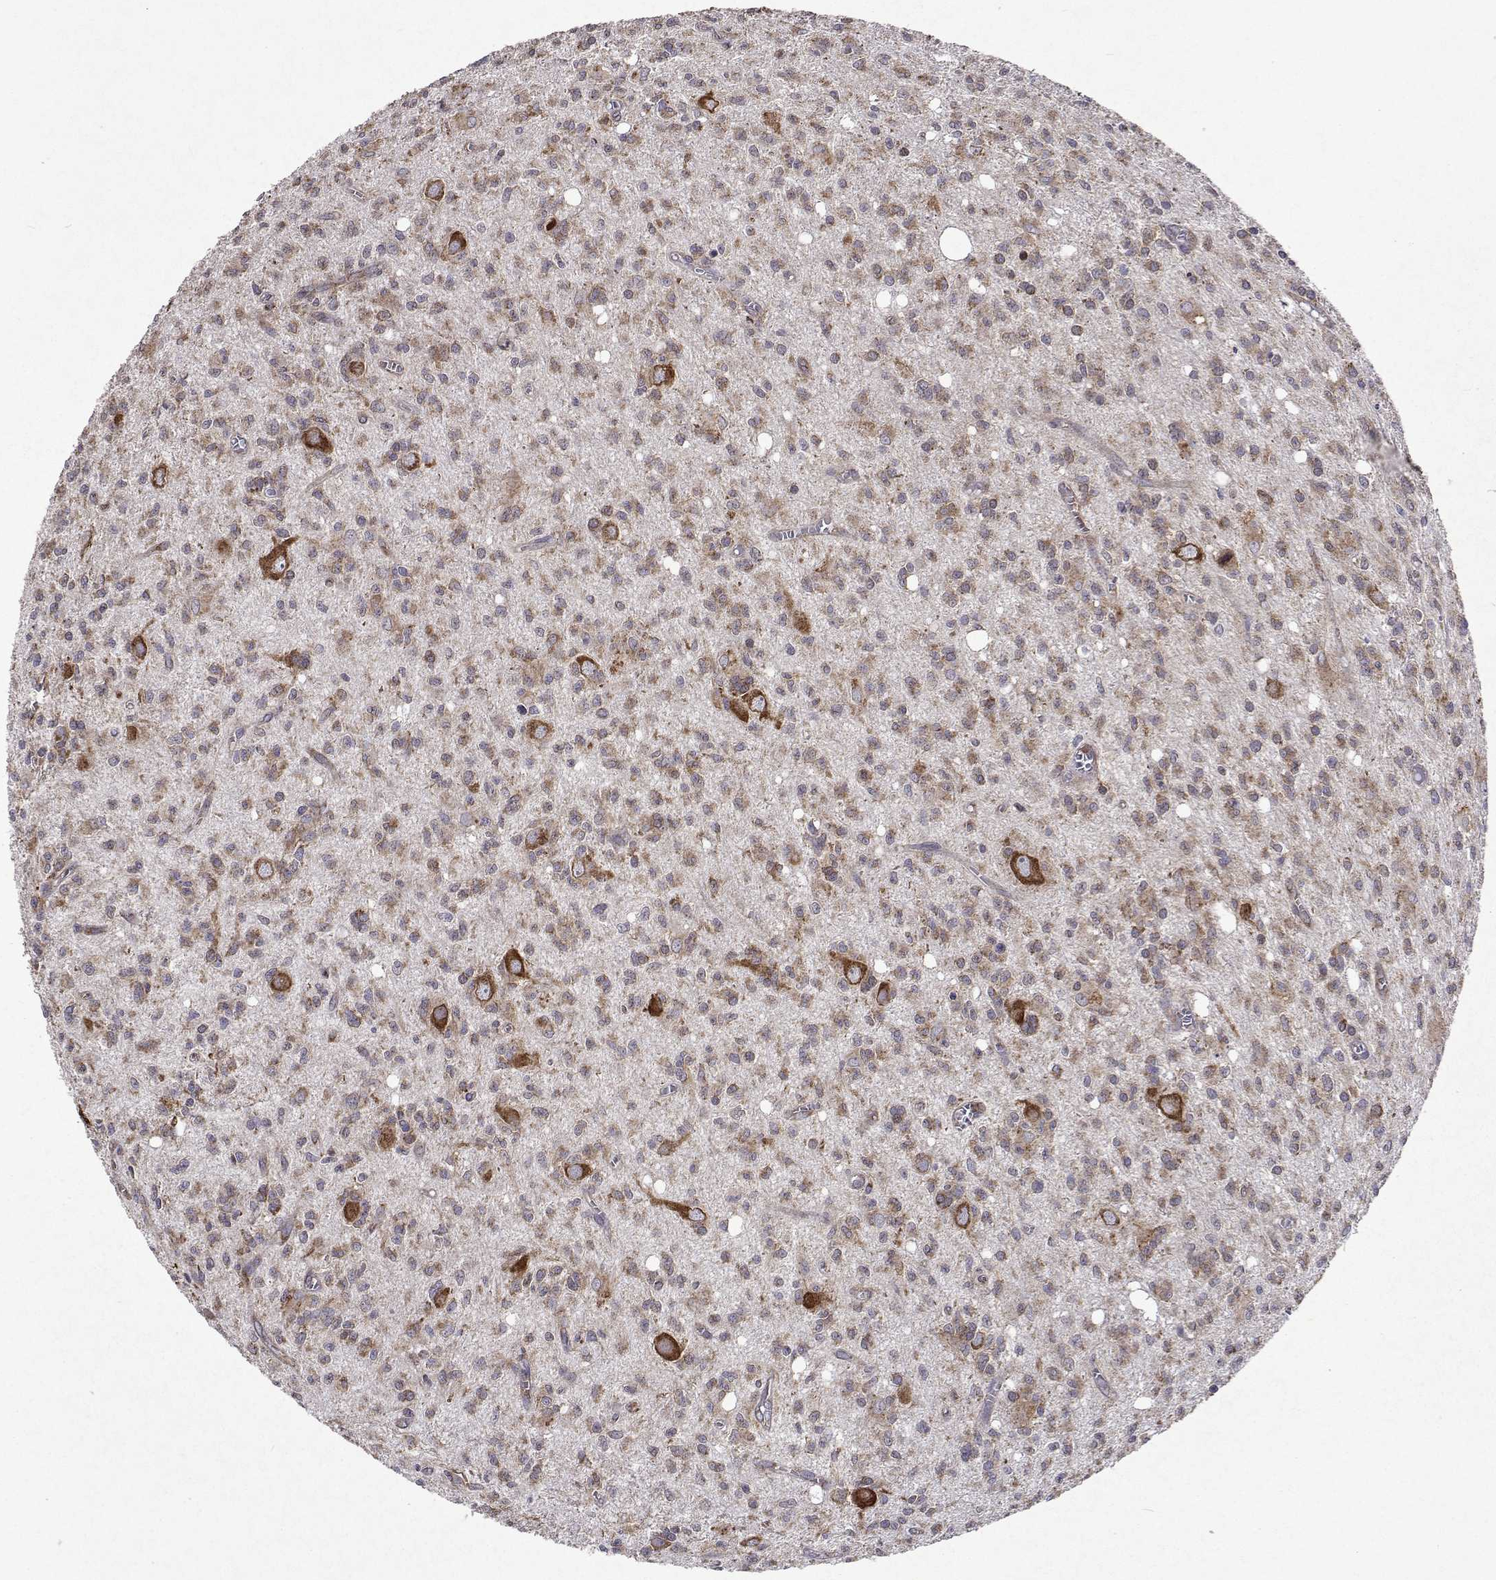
{"staining": {"intensity": "moderate", "quantity": "25%-75%", "location": "cytoplasmic/membranous"}, "tissue": "glioma", "cell_type": "Tumor cells", "image_type": "cancer", "snomed": [{"axis": "morphology", "description": "Glioma, malignant, Low grade"}, {"axis": "topography", "description": "Brain"}], "caption": "This histopathology image displays IHC staining of malignant glioma (low-grade), with medium moderate cytoplasmic/membranous positivity in about 25%-75% of tumor cells.", "gene": "TARBP2", "patient": {"sex": "male", "age": 64}}